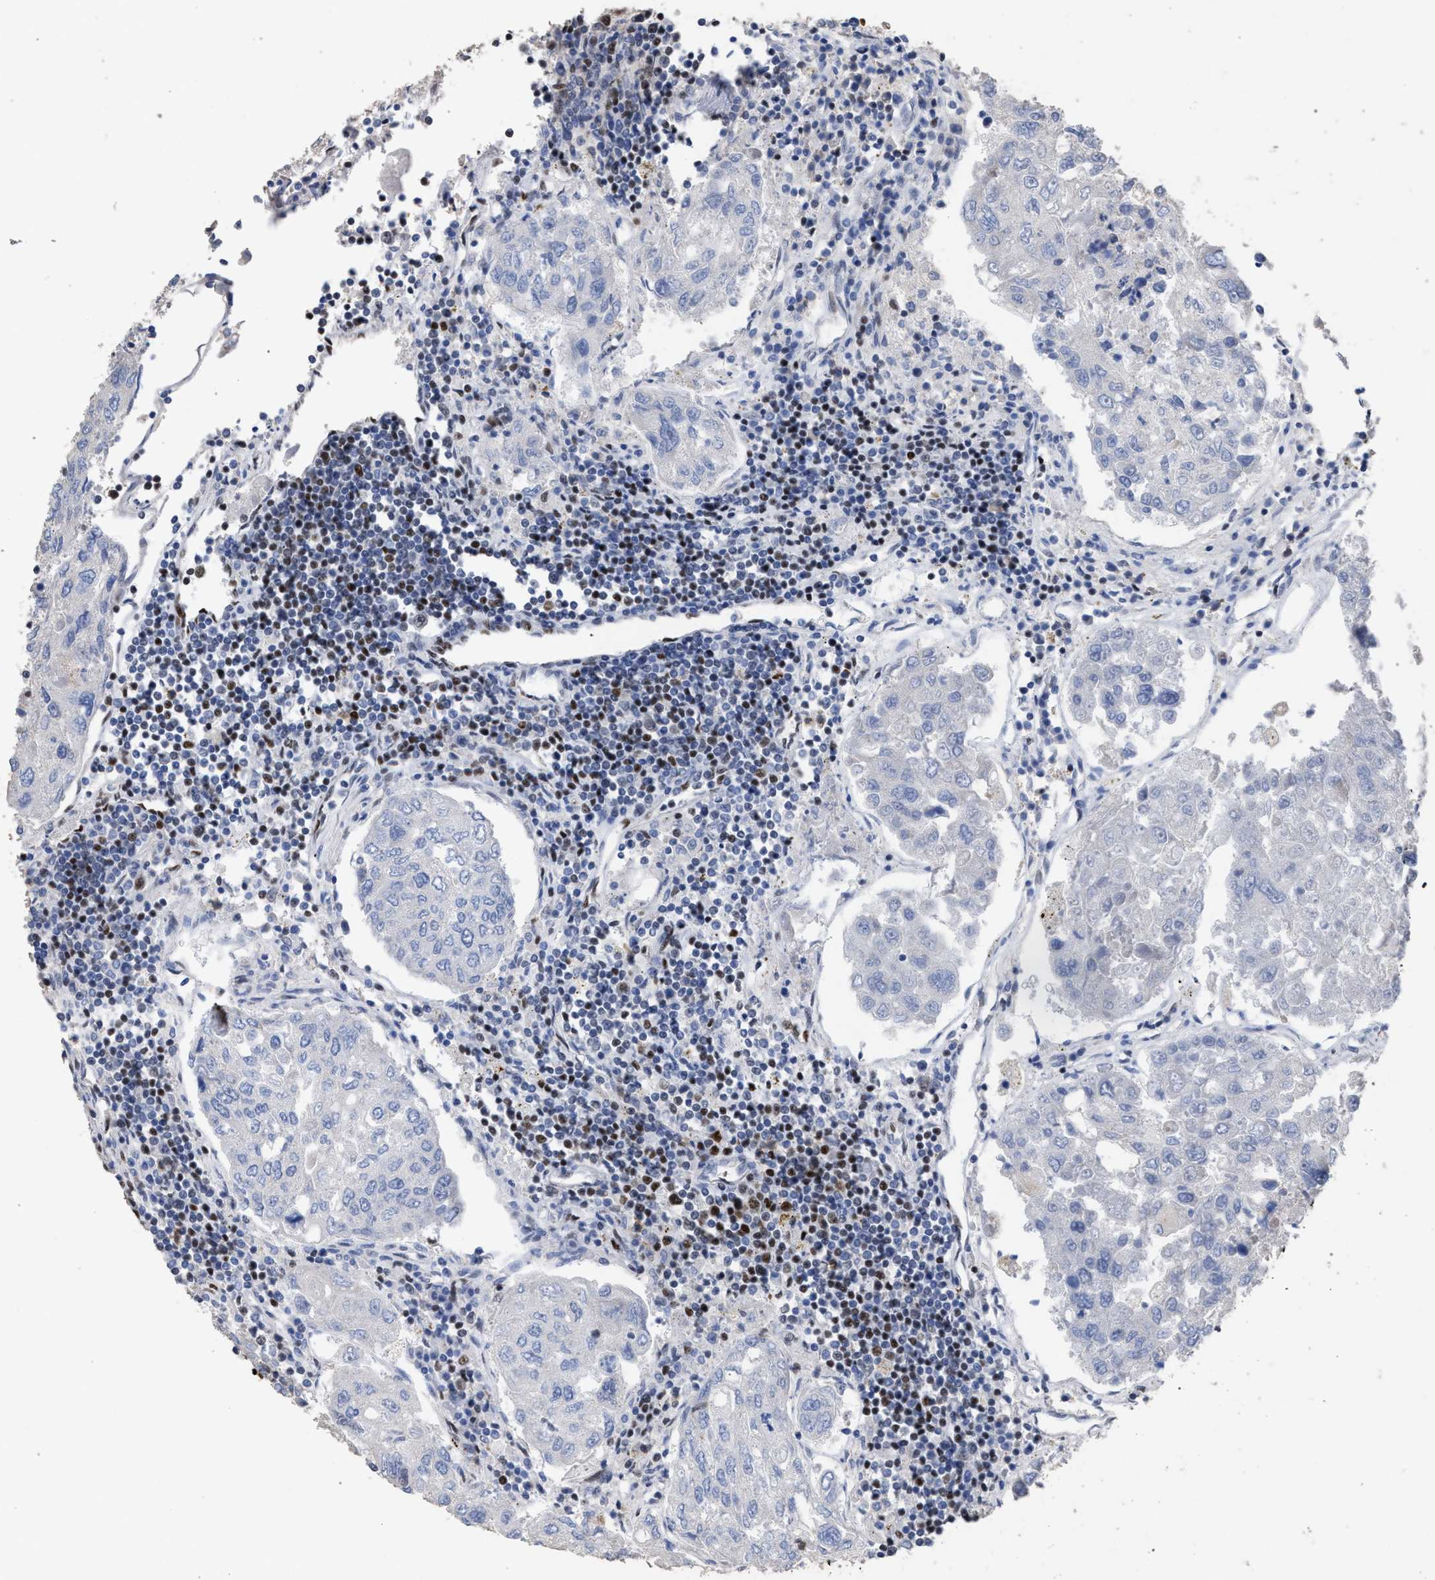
{"staining": {"intensity": "negative", "quantity": "none", "location": "none"}, "tissue": "urothelial cancer", "cell_type": "Tumor cells", "image_type": "cancer", "snomed": [{"axis": "morphology", "description": "Urothelial carcinoma, High grade"}, {"axis": "topography", "description": "Lymph node"}, {"axis": "topography", "description": "Urinary bladder"}], "caption": "The immunohistochemistry (IHC) micrograph has no significant expression in tumor cells of urothelial cancer tissue. (Immunohistochemistry (ihc), brightfield microscopy, high magnification).", "gene": "TP53BP1", "patient": {"sex": "male", "age": 51}}